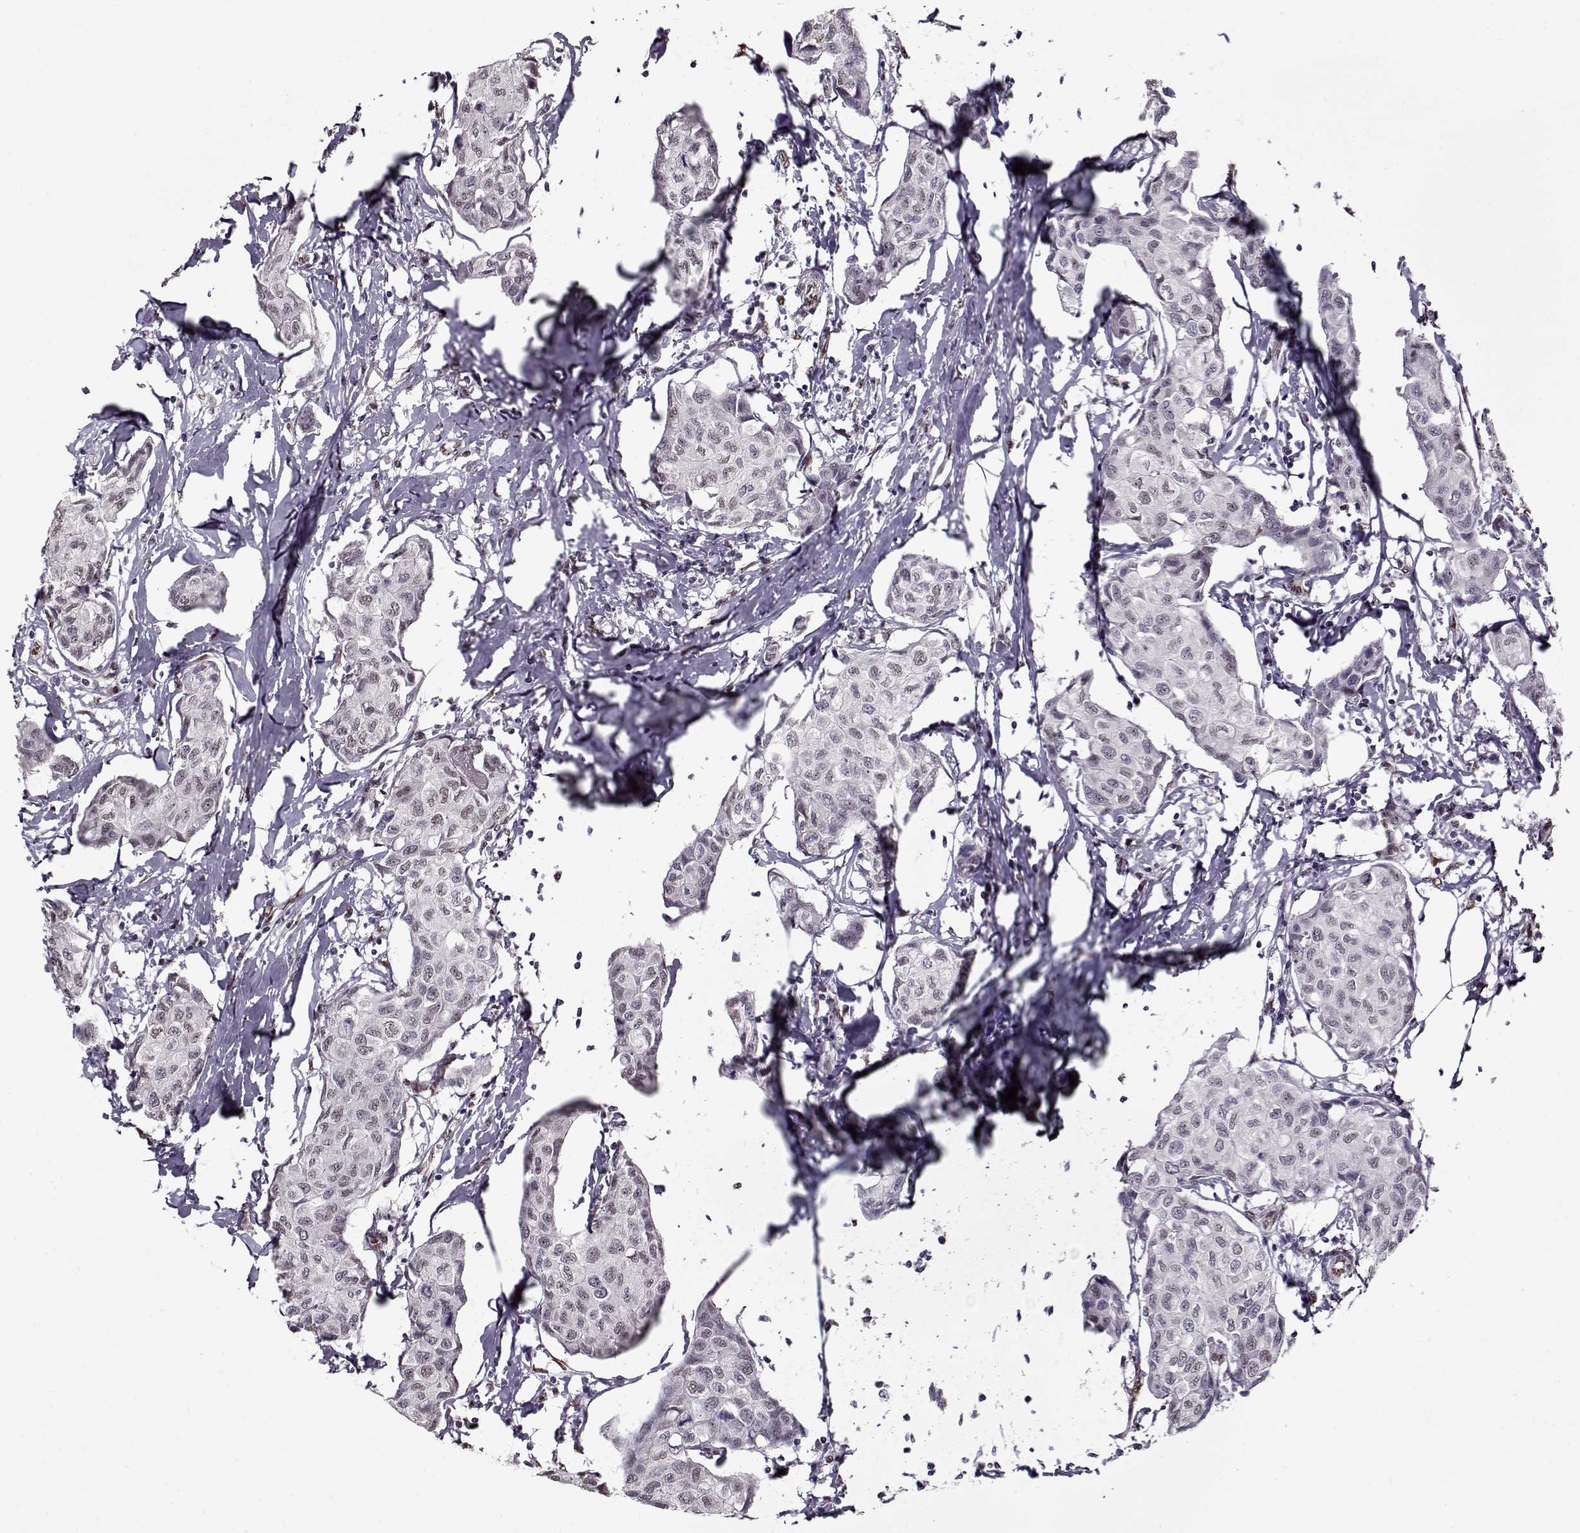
{"staining": {"intensity": "negative", "quantity": "none", "location": "none"}, "tissue": "breast cancer", "cell_type": "Tumor cells", "image_type": "cancer", "snomed": [{"axis": "morphology", "description": "Duct carcinoma"}, {"axis": "topography", "description": "Breast"}], "caption": "High power microscopy image of an immunohistochemistry image of breast infiltrating ductal carcinoma, revealing no significant positivity in tumor cells.", "gene": "PRMT8", "patient": {"sex": "female", "age": 80}}